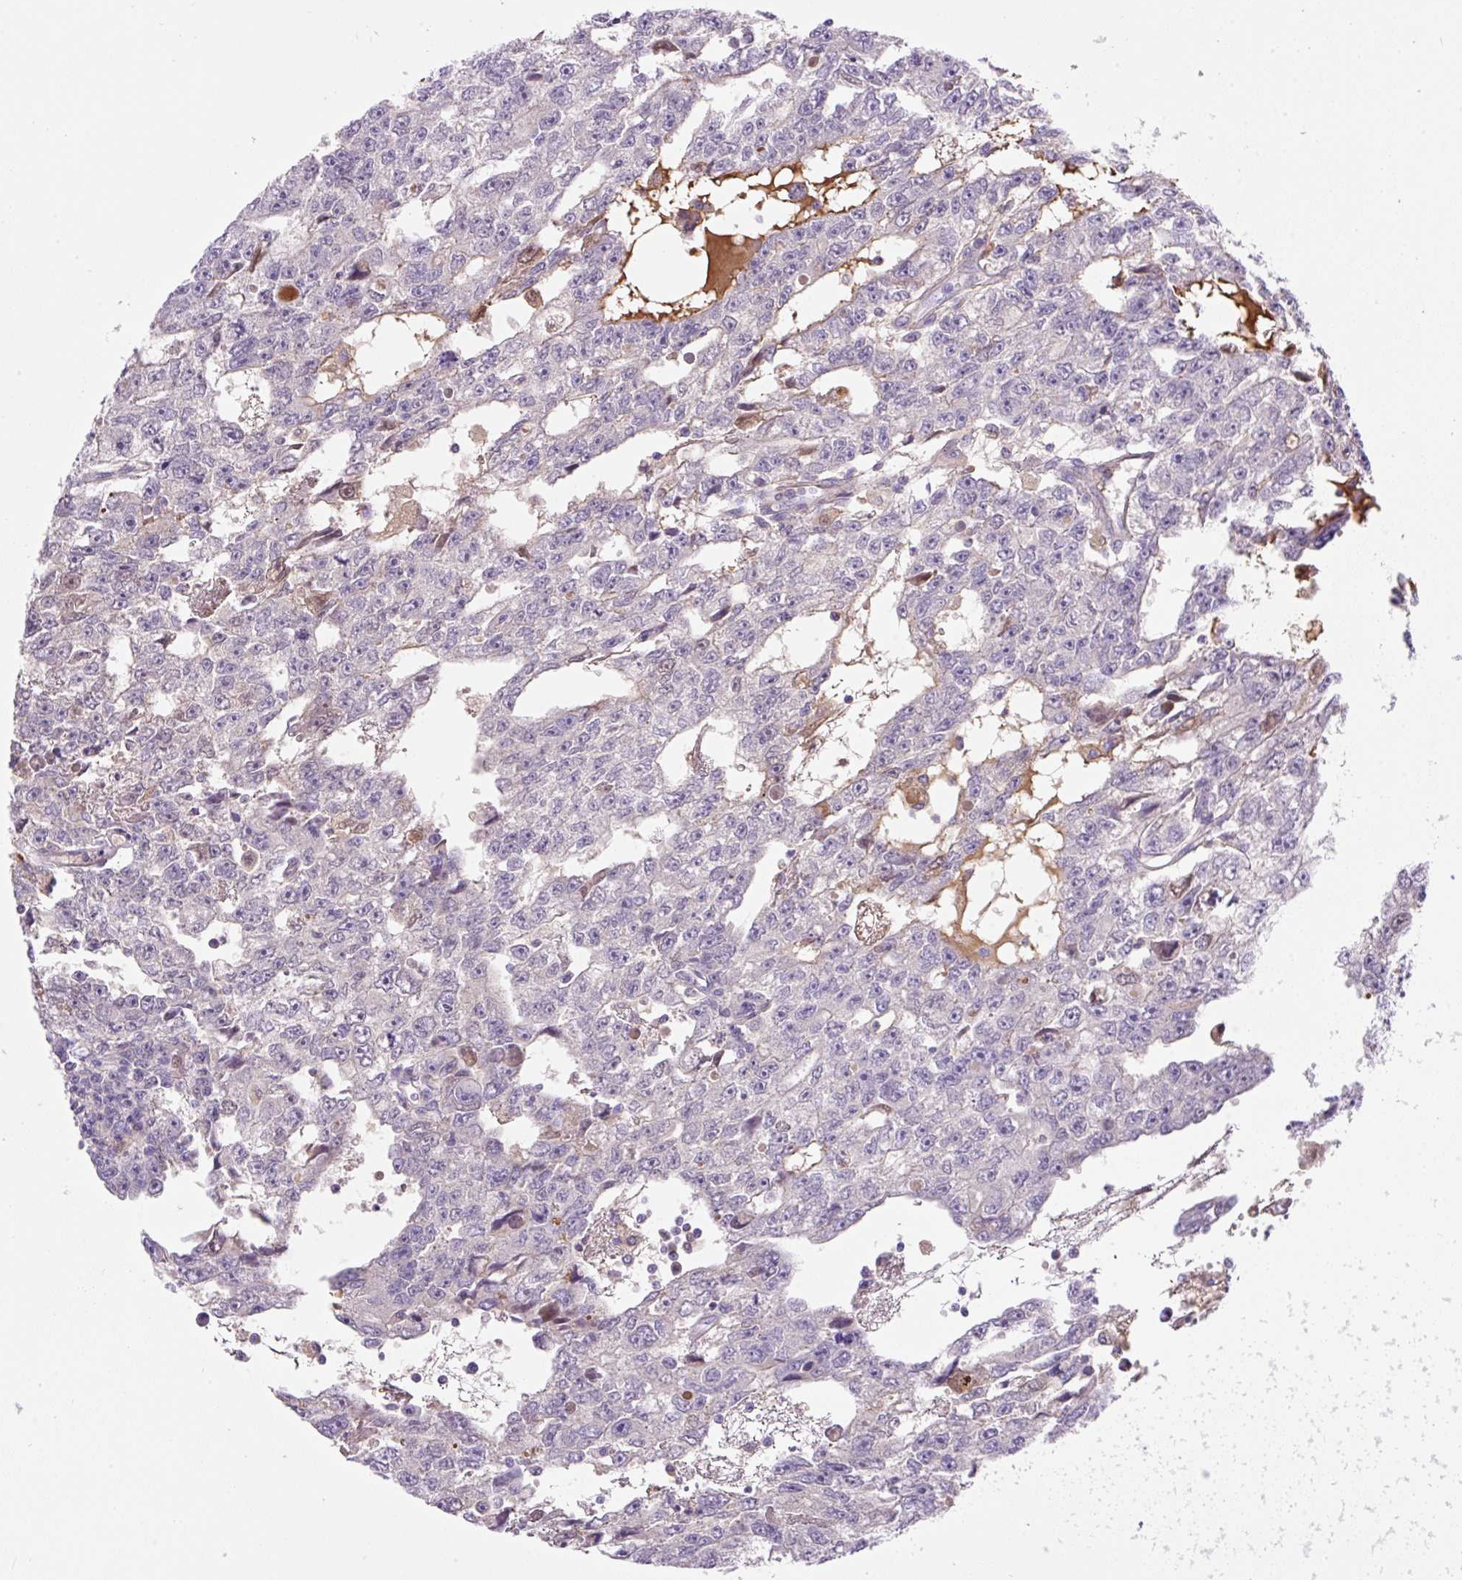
{"staining": {"intensity": "negative", "quantity": "none", "location": "none"}, "tissue": "testis cancer", "cell_type": "Tumor cells", "image_type": "cancer", "snomed": [{"axis": "morphology", "description": "Carcinoma, Embryonal, NOS"}, {"axis": "topography", "description": "Testis"}], "caption": "Immunohistochemistry photomicrograph of neoplastic tissue: human testis cancer (embryonal carcinoma) stained with DAB (3,3'-diaminobenzidine) reveals no significant protein positivity in tumor cells. The staining is performed using DAB (3,3'-diaminobenzidine) brown chromogen with nuclei counter-stained in using hematoxylin.", "gene": "TDRD15", "patient": {"sex": "male", "age": 20}}